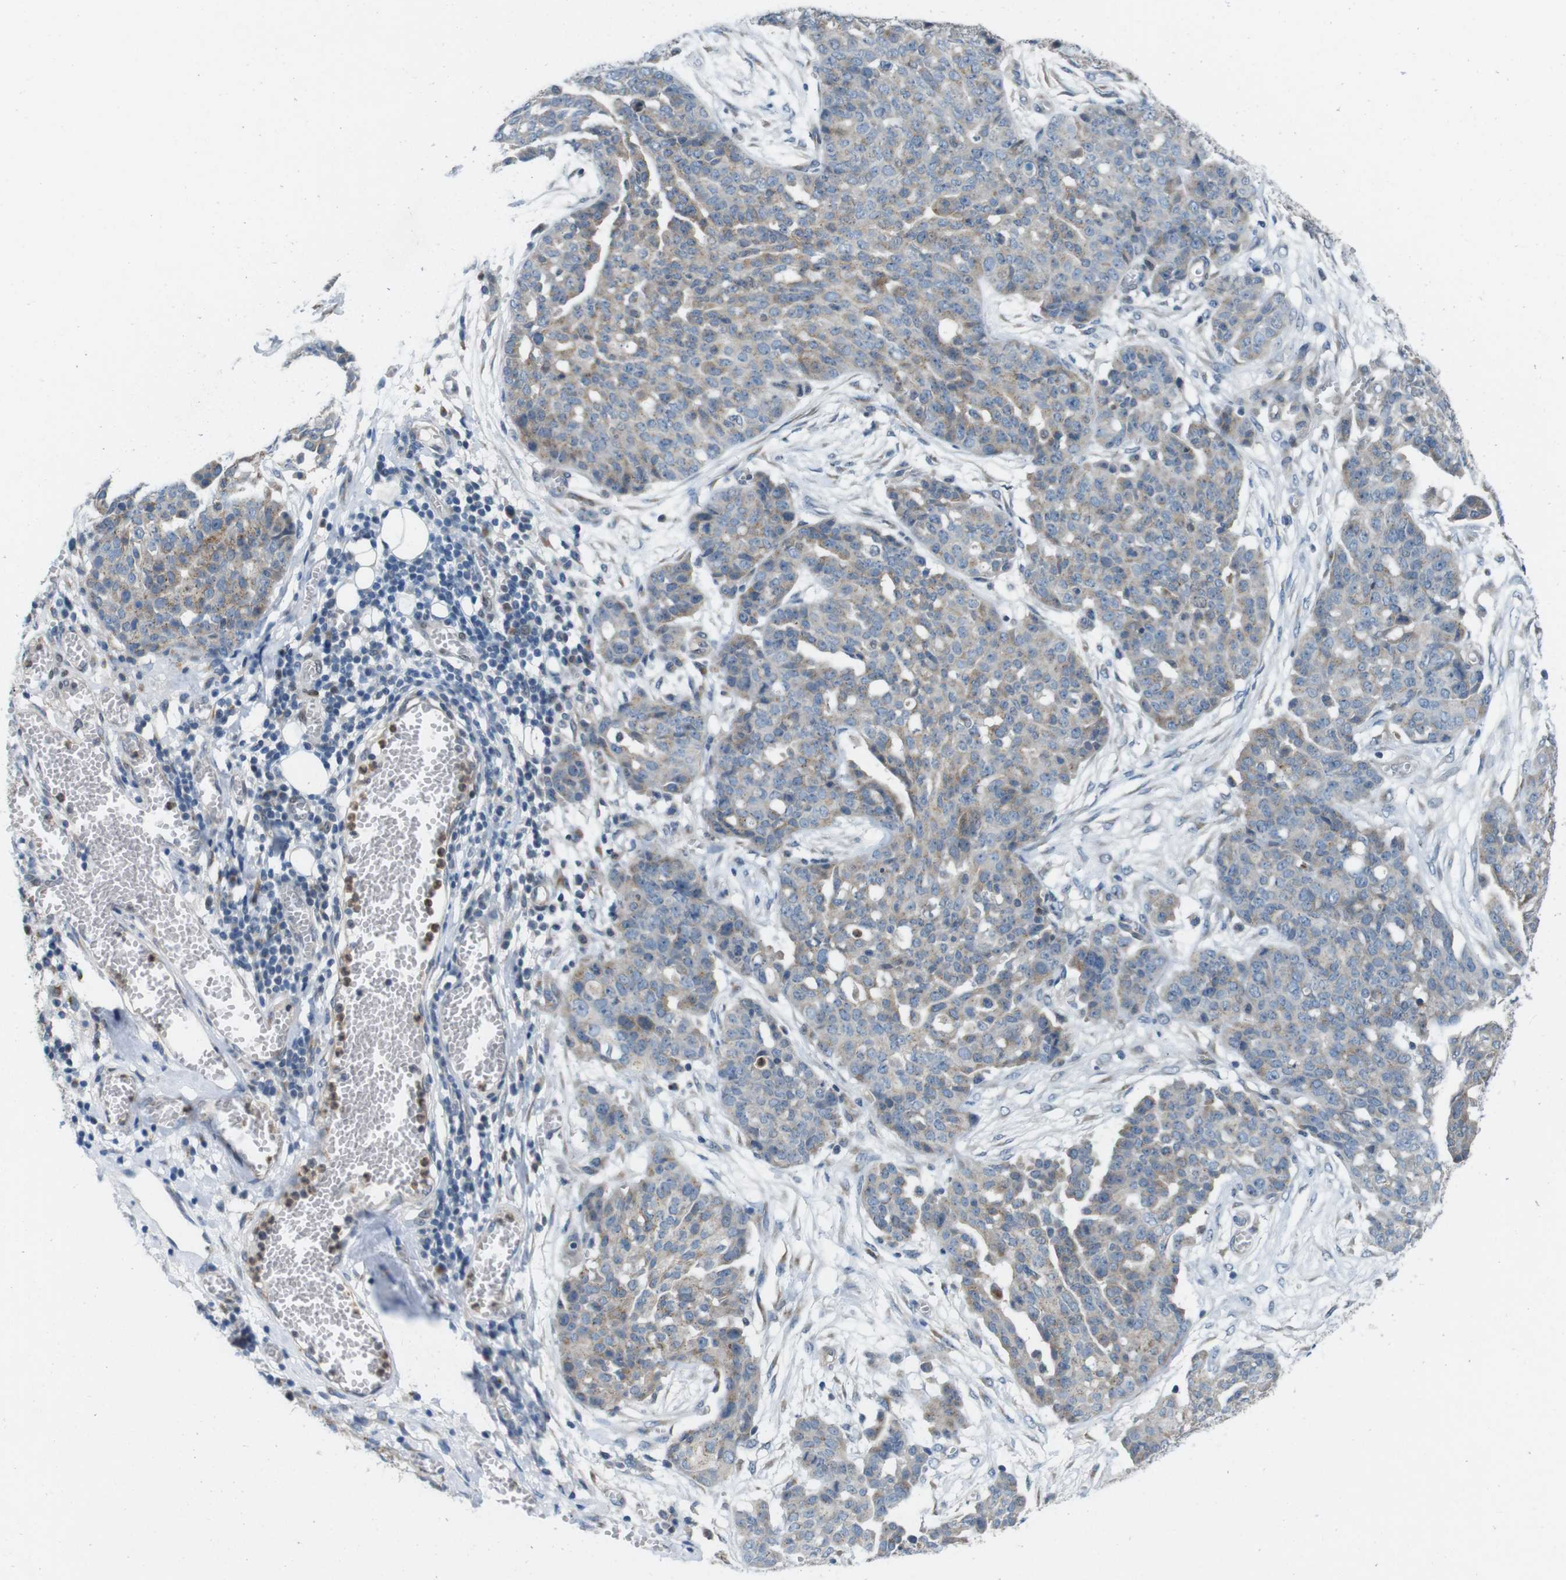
{"staining": {"intensity": "weak", "quantity": ">75%", "location": "cytoplasmic/membranous"}, "tissue": "ovarian cancer", "cell_type": "Tumor cells", "image_type": "cancer", "snomed": [{"axis": "morphology", "description": "Cystadenocarcinoma, serous, NOS"}, {"axis": "topography", "description": "Soft tissue"}, {"axis": "topography", "description": "Ovary"}], "caption": "Immunohistochemical staining of ovarian cancer demonstrates low levels of weak cytoplasmic/membranous protein staining in approximately >75% of tumor cells.", "gene": "SKI", "patient": {"sex": "female", "age": 57}}